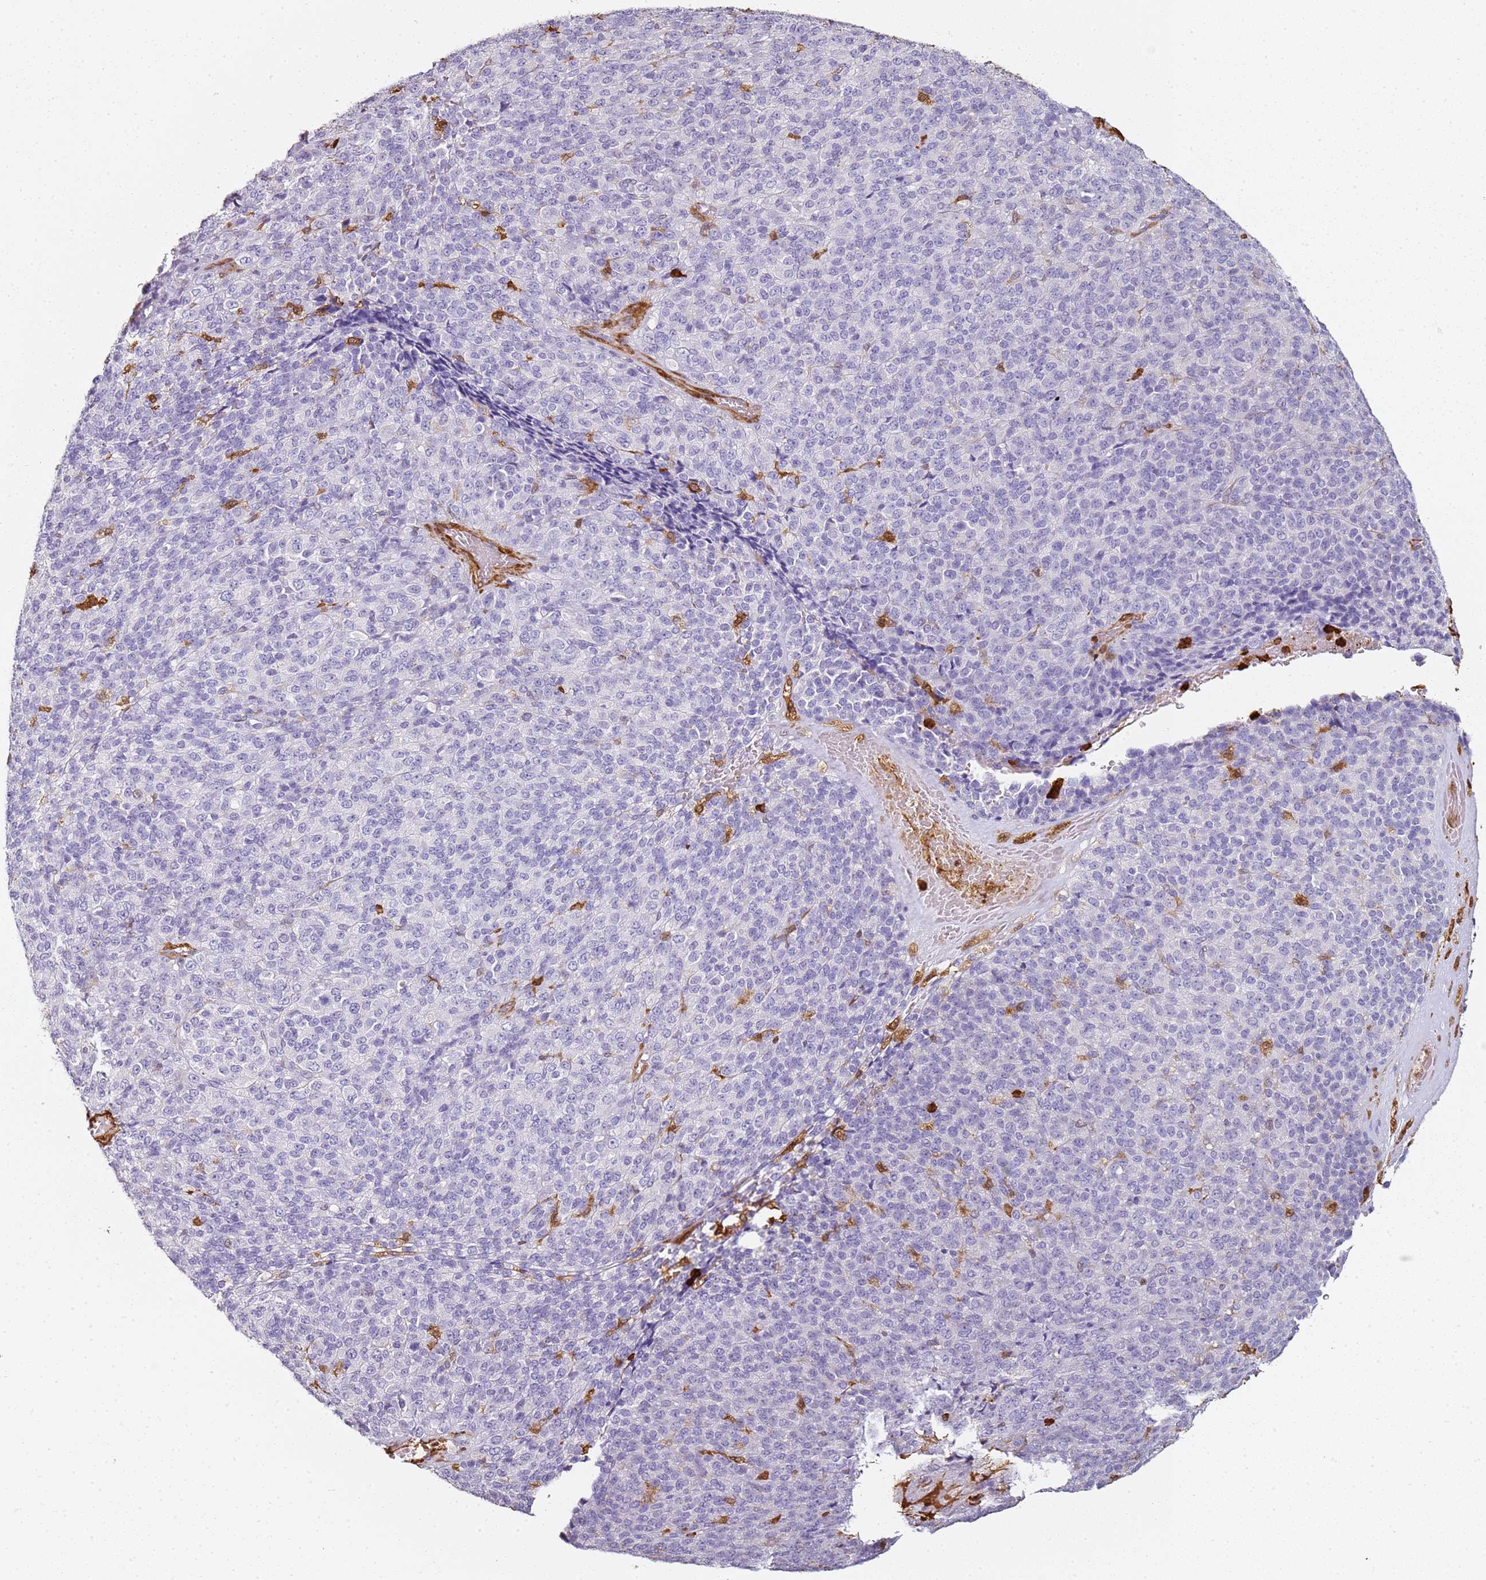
{"staining": {"intensity": "negative", "quantity": "none", "location": "none"}, "tissue": "melanoma", "cell_type": "Tumor cells", "image_type": "cancer", "snomed": [{"axis": "morphology", "description": "Malignant melanoma, Metastatic site"}, {"axis": "topography", "description": "Brain"}], "caption": "Human malignant melanoma (metastatic site) stained for a protein using IHC reveals no positivity in tumor cells.", "gene": "S100A4", "patient": {"sex": "female", "age": 56}}